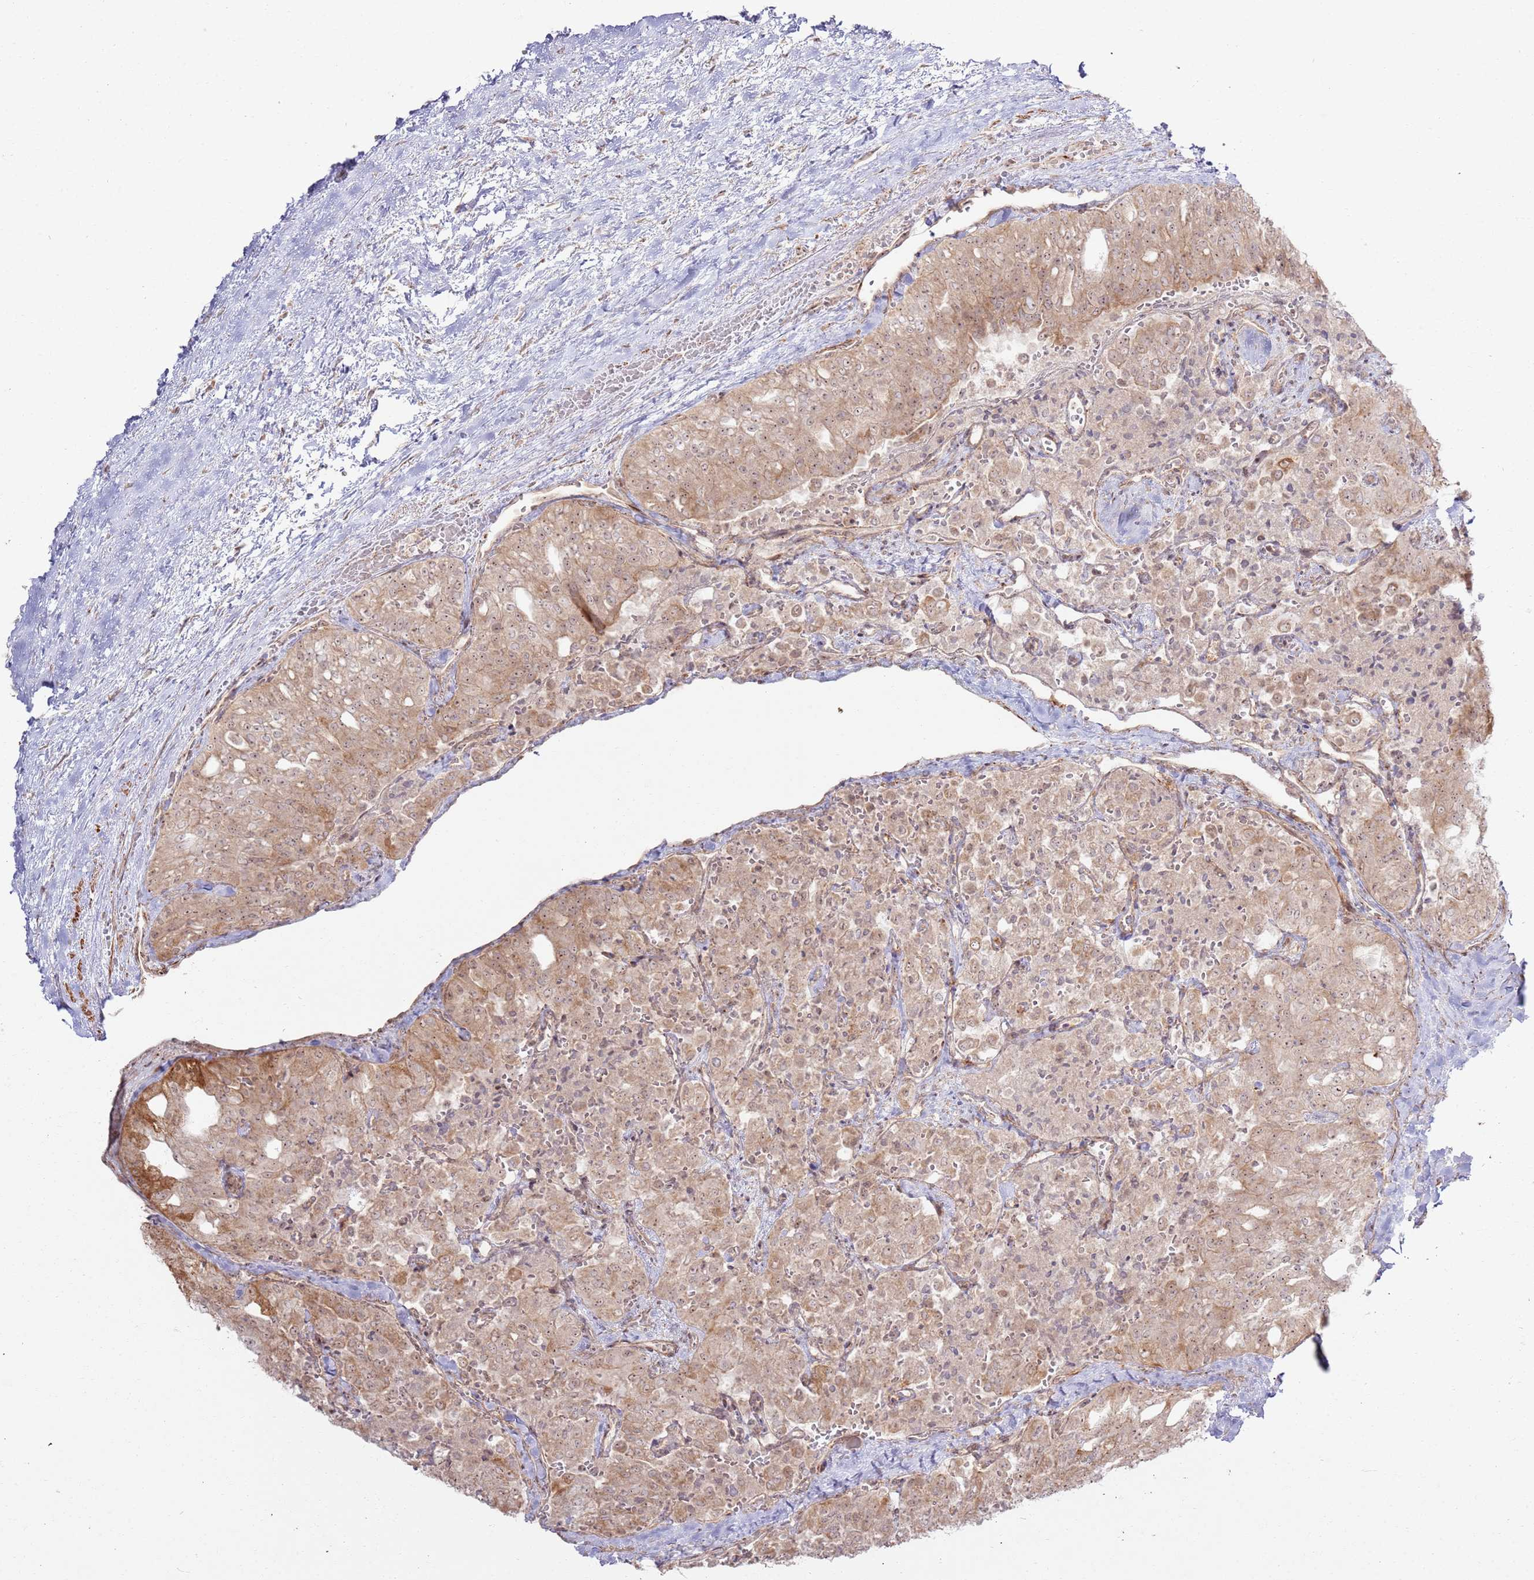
{"staining": {"intensity": "moderate", "quantity": "25%-75%", "location": "cytoplasmic/membranous,nuclear"}, "tissue": "thyroid cancer", "cell_type": "Tumor cells", "image_type": "cancer", "snomed": [{"axis": "morphology", "description": "Follicular adenoma carcinoma, NOS"}, {"axis": "topography", "description": "Thyroid gland"}], "caption": "About 25%-75% of tumor cells in human thyroid follicular adenoma carcinoma reveal moderate cytoplasmic/membranous and nuclear protein staining as visualized by brown immunohistochemical staining.", "gene": "CNPY1", "patient": {"sex": "male", "age": 75}}